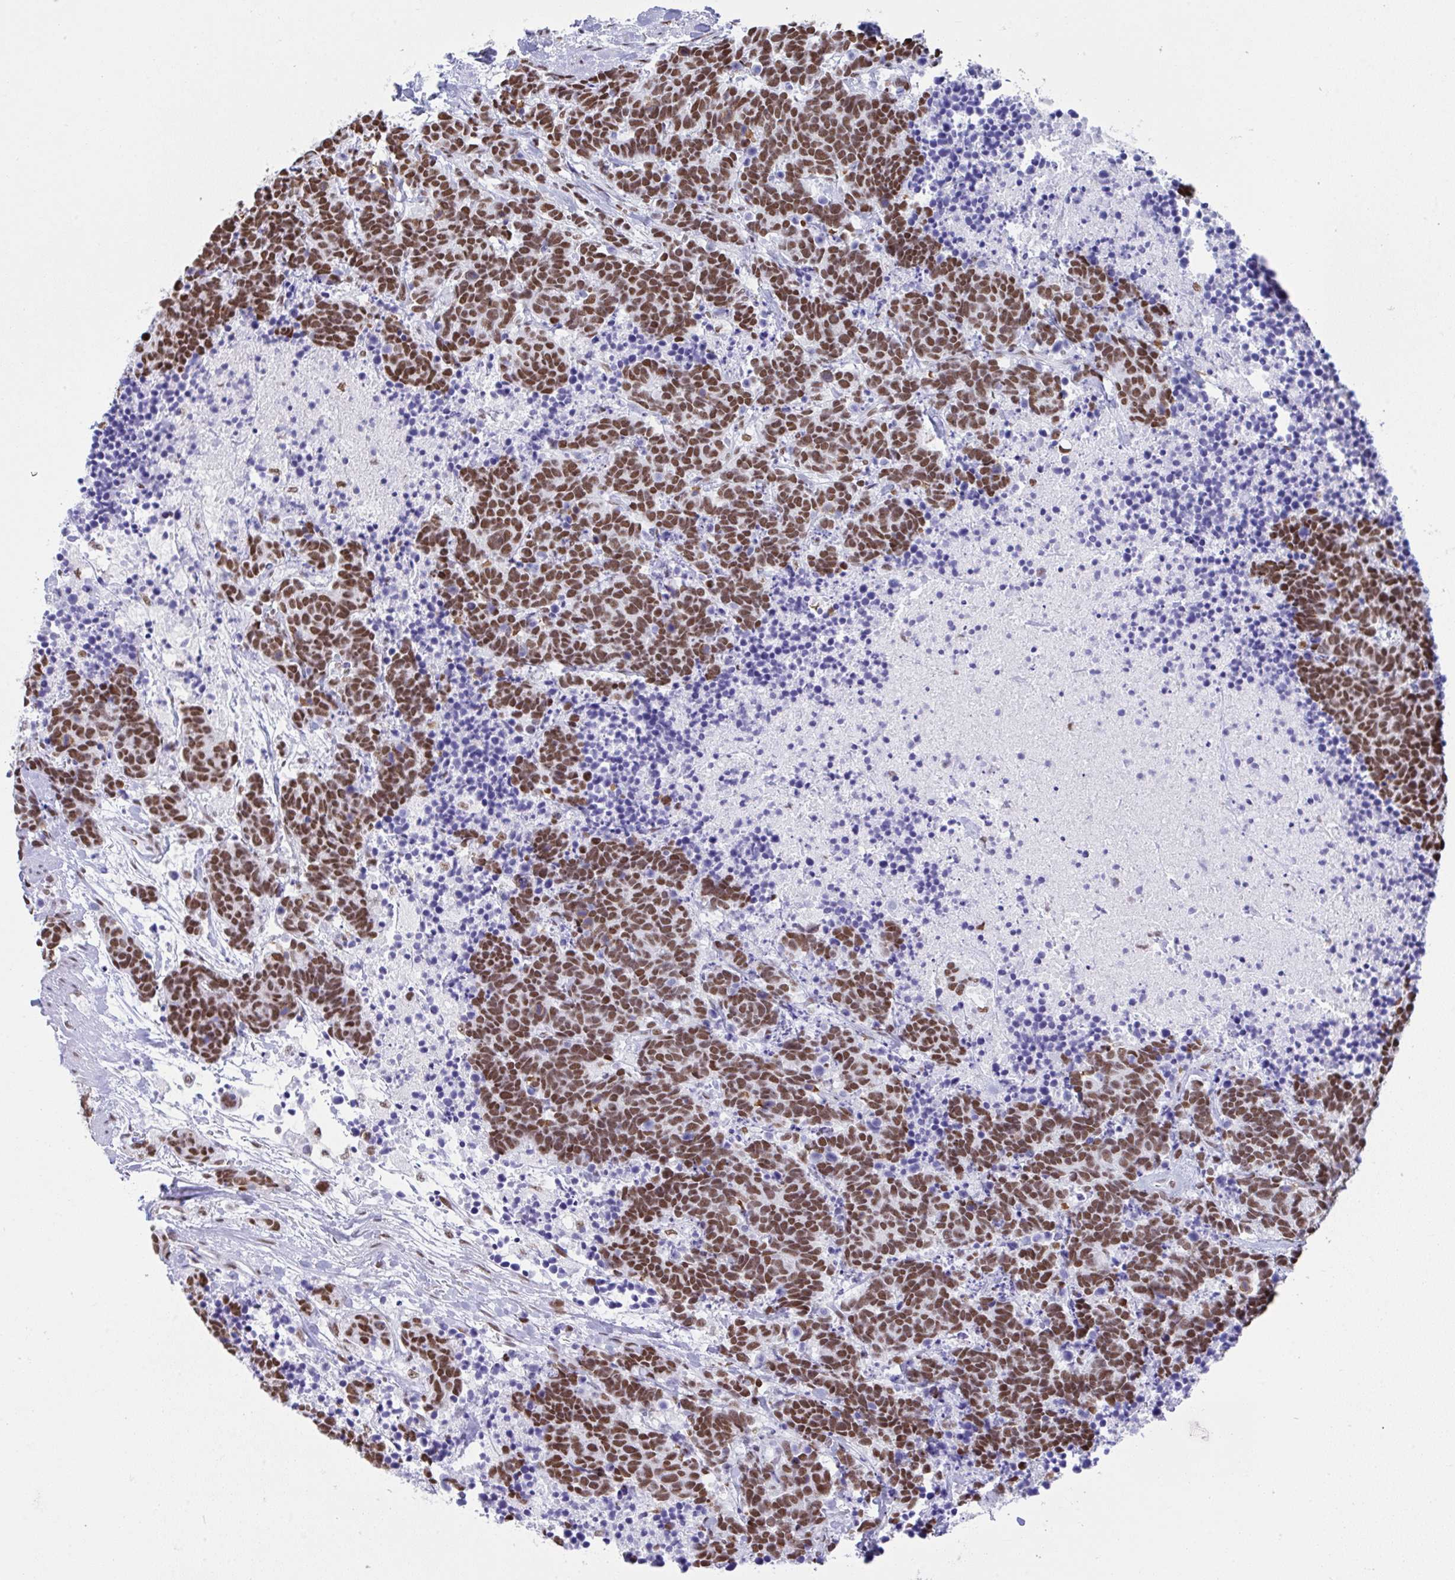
{"staining": {"intensity": "strong", "quantity": ">75%", "location": "nuclear"}, "tissue": "carcinoid", "cell_type": "Tumor cells", "image_type": "cancer", "snomed": [{"axis": "morphology", "description": "Carcinoma, NOS"}, {"axis": "morphology", "description": "Carcinoid, malignant, NOS"}, {"axis": "topography", "description": "Prostate"}], "caption": "This is a histology image of IHC staining of carcinoid, which shows strong positivity in the nuclear of tumor cells.", "gene": "DDX52", "patient": {"sex": "male", "age": 57}}